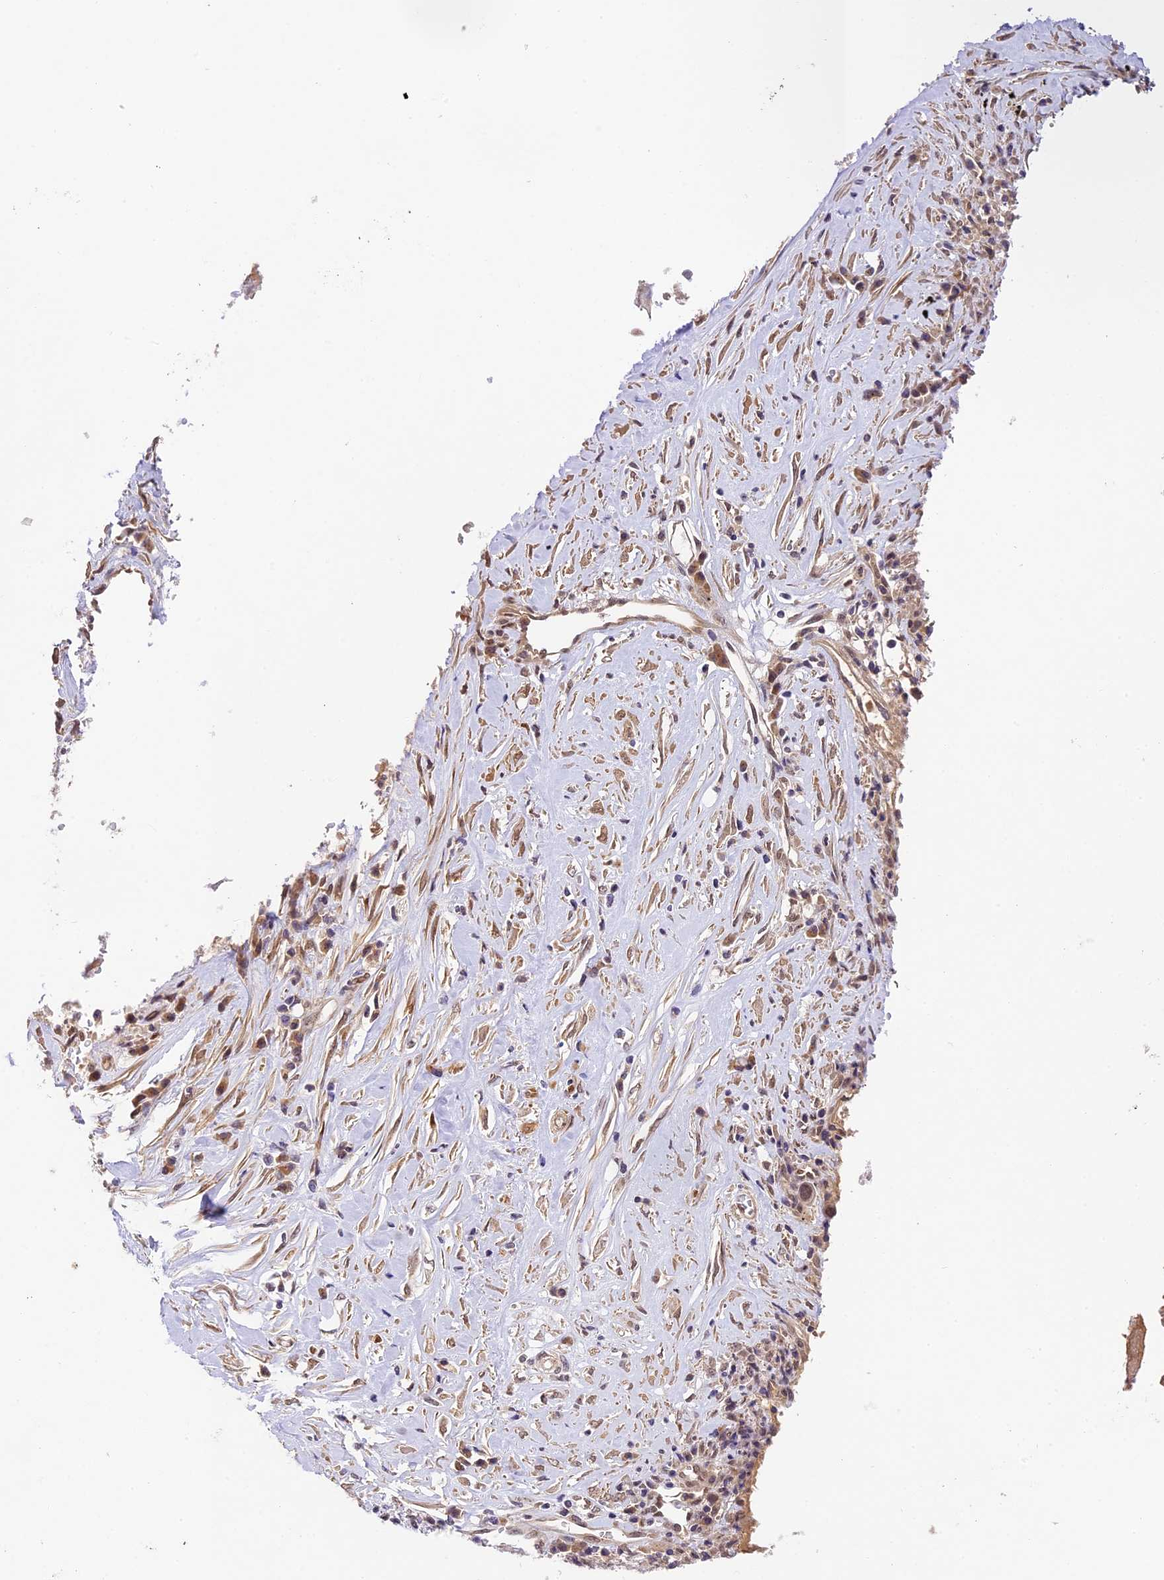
{"staining": {"intensity": "moderate", "quantity": ">75%", "location": "nuclear"}, "tissue": "lung cancer", "cell_type": "Tumor cells", "image_type": "cancer", "snomed": [{"axis": "morphology", "description": "Squamous cell carcinoma, NOS"}, {"axis": "topography", "description": "Lung"}], "caption": "Protein expression analysis of human squamous cell carcinoma (lung) reveals moderate nuclear staining in approximately >75% of tumor cells.", "gene": "NEK8", "patient": {"sex": "male", "age": 61}}